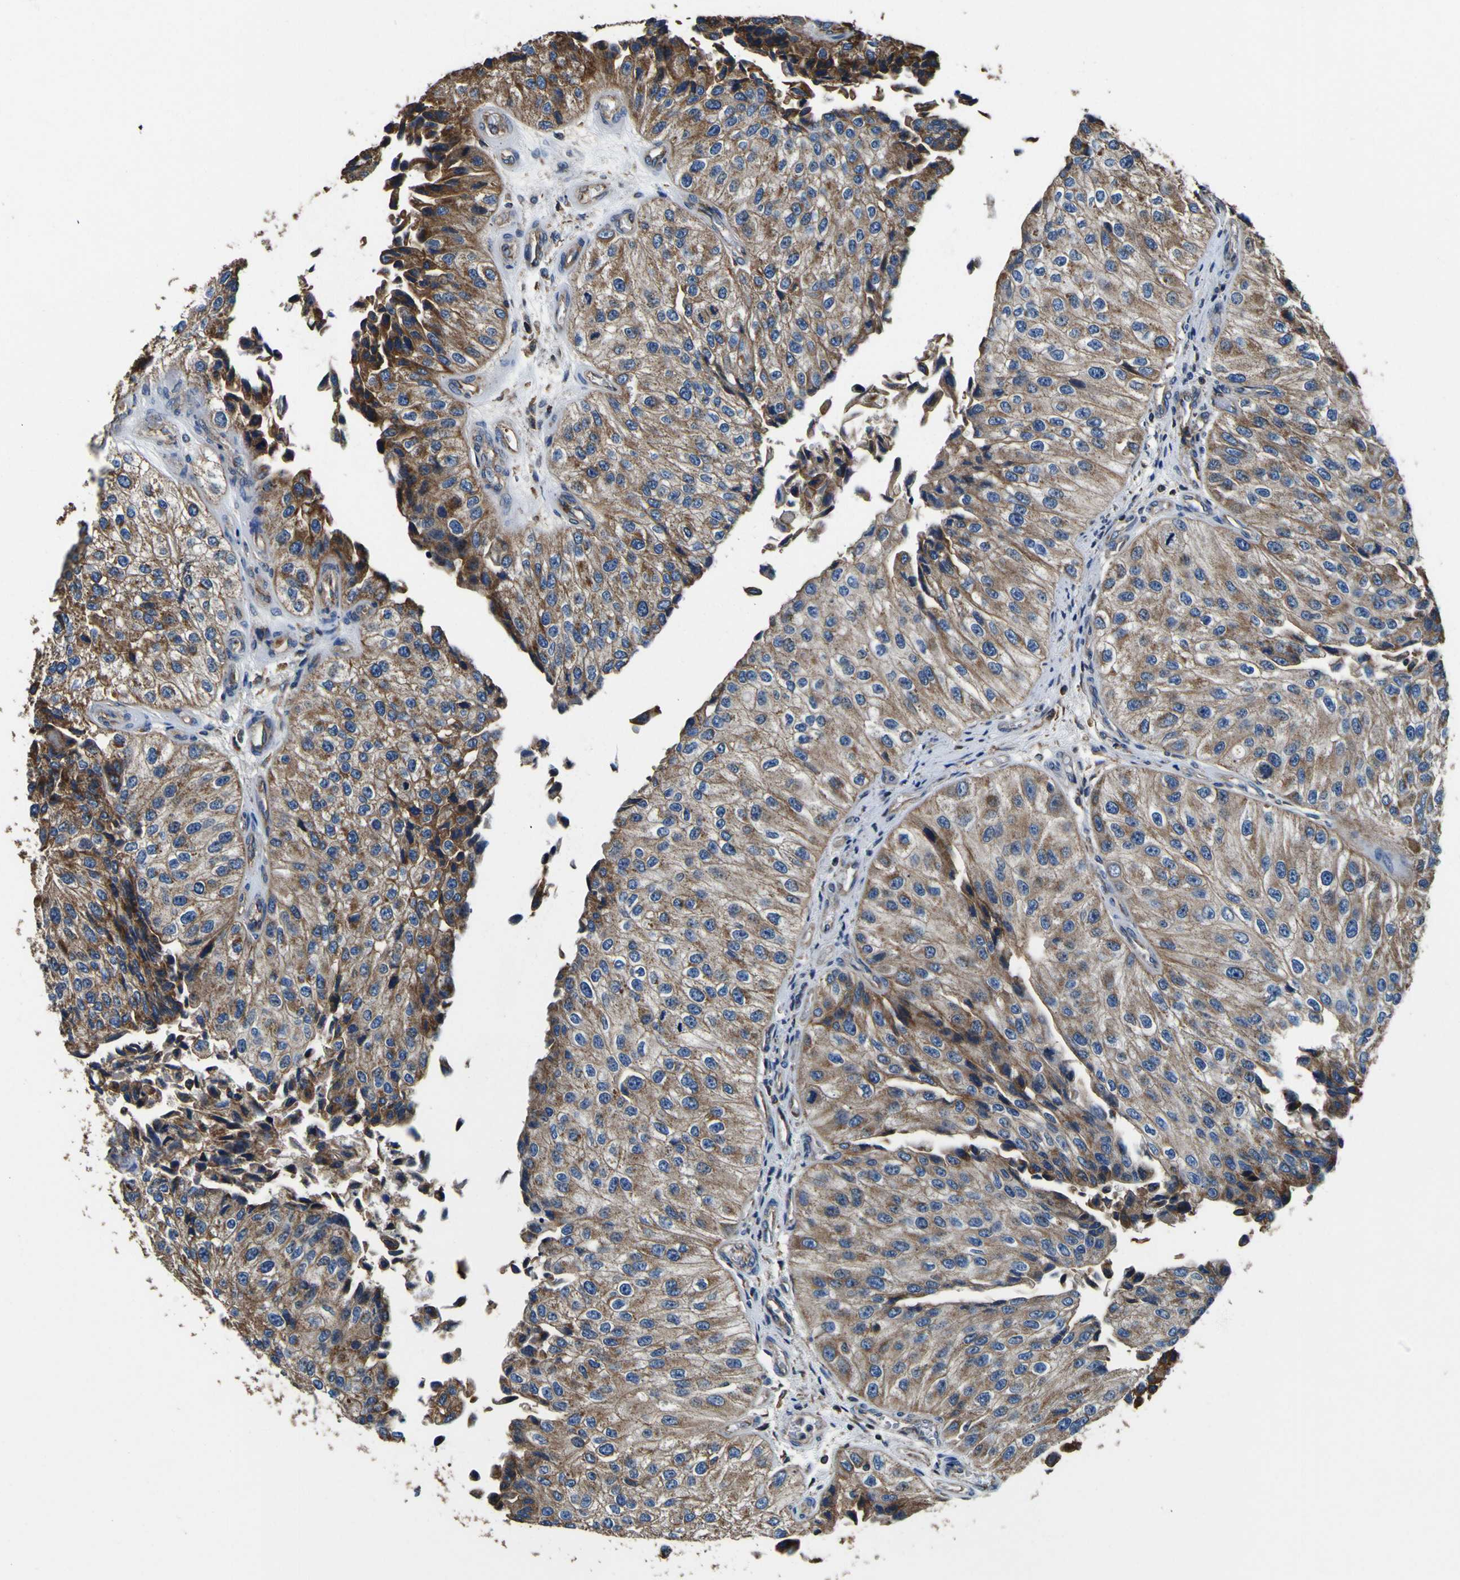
{"staining": {"intensity": "moderate", "quantity": ">75%", "location": "cytoplasmic/membranous"}, "tissue": "urothelial cancer", "cell_type": "Tumor cells", "image_type": "cancer", "snomed": [{"axis": "morphology", "description": "Urothelial carcinoma, High grade"}, {"axis": "topography", "description": "Kidney"}, {"axis": "topography", "description": "Urinary bladder"}], "caption": "Immunohistochemistry photomicrograph of human urothelial cancer stained for a protein (brown), which reveals medium levels of moderate cytoplasmic/membranous staining in approximately >75% of tumor cells.", "gene": "INPP5A", "patient": {"sex": "male", "age": 77}}